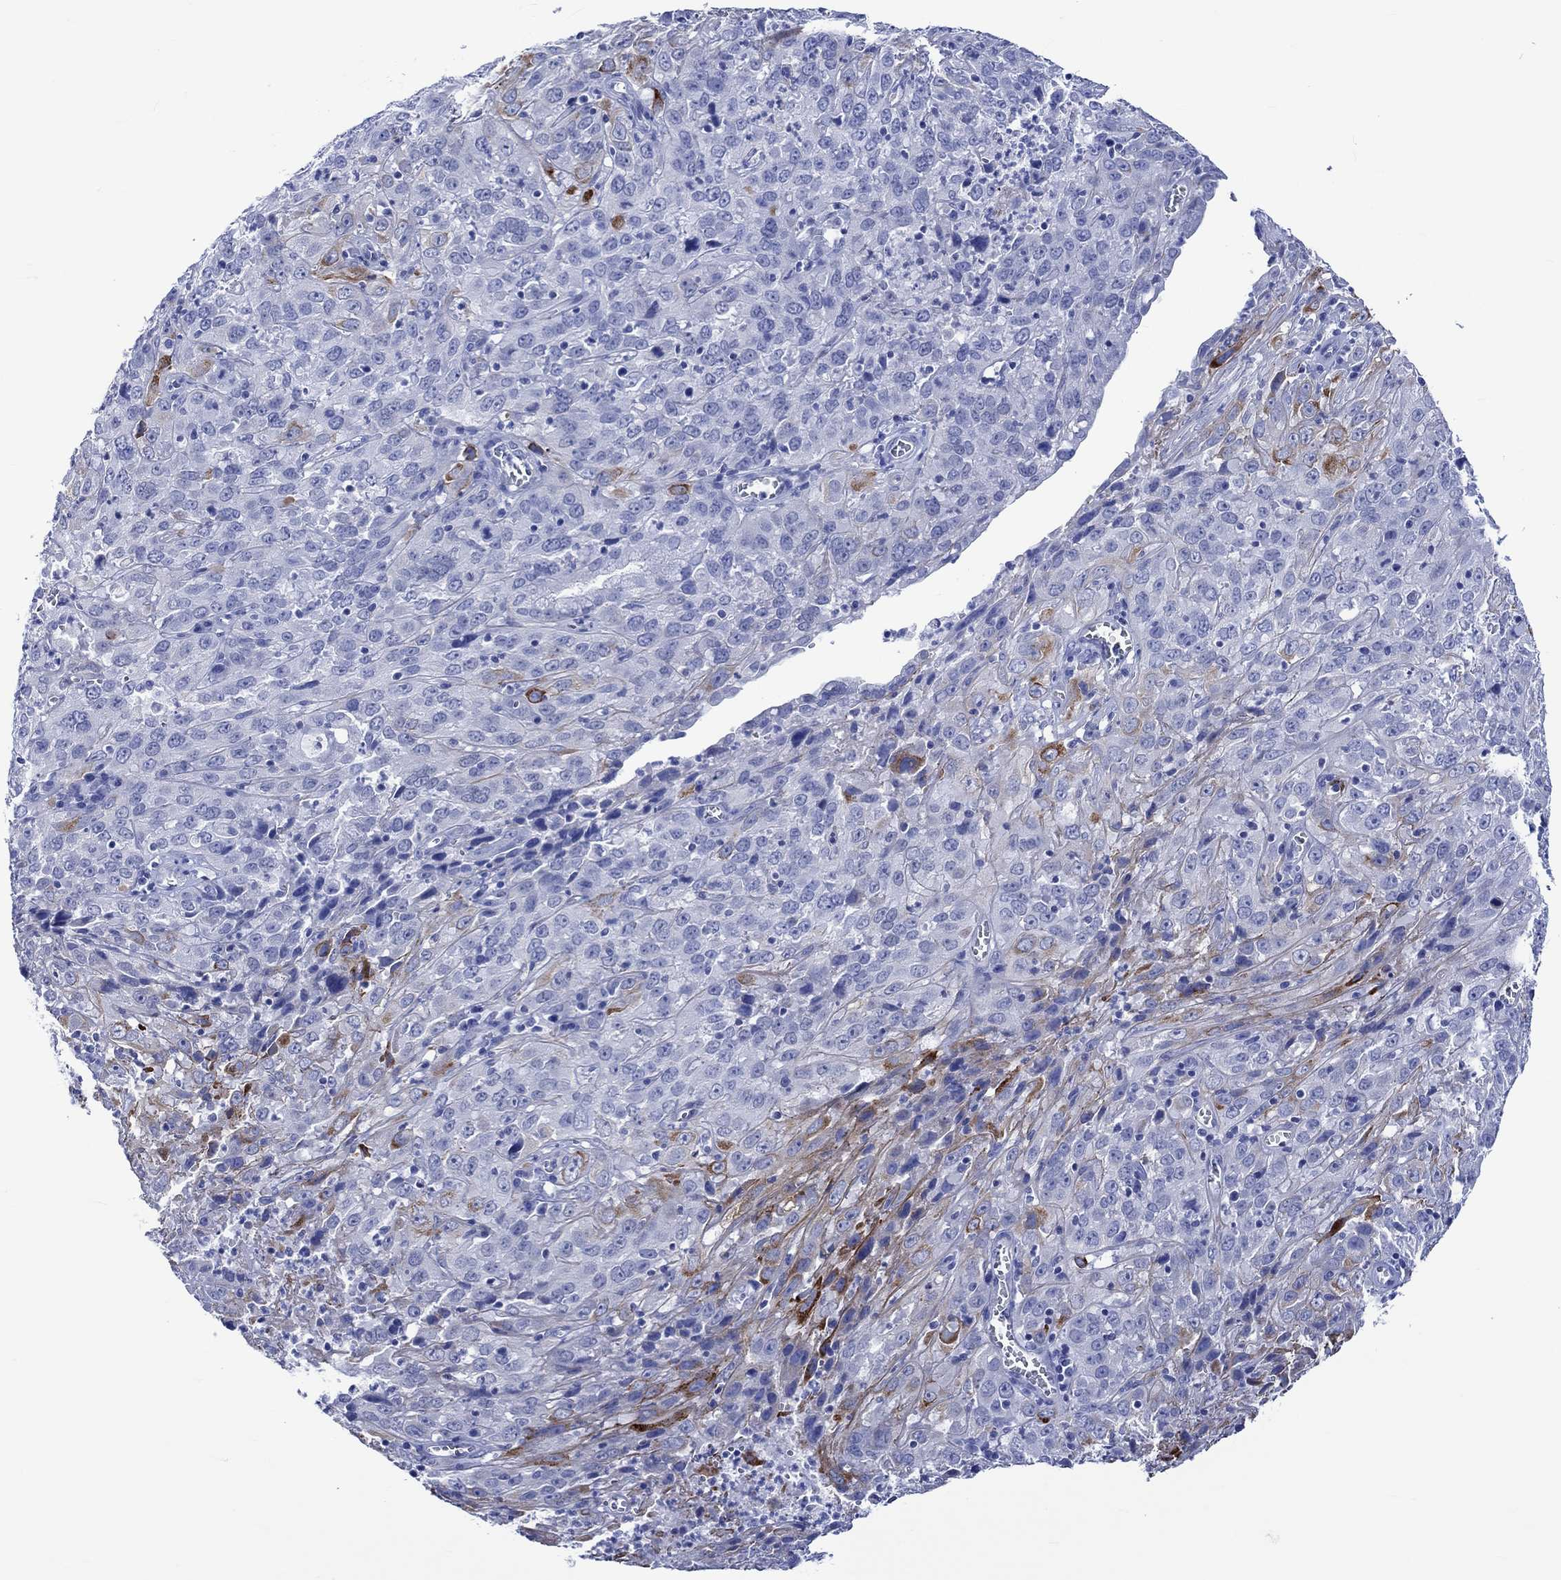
{"staining": {"intensity": "strong", "quantity": "<25%", "location": "cytoplasmic/membranous"}, "tissue": "cervical cancer", "cell_type": "Tumor cells", "image_type": "cancer", "snomed": [{"axis": "morphology", "description": "Squamous cell carcinoma, NOS"}, {"axis": "topography", "description": "Cervix"}], "caption": "A brown stain shows strong cytoplasmic/membranous expression of a protein in human squamous cell carcinoma (cervical) tumor cells.", "gene": "KLHL33", "patient": {"sex": "female", "age": 32}}